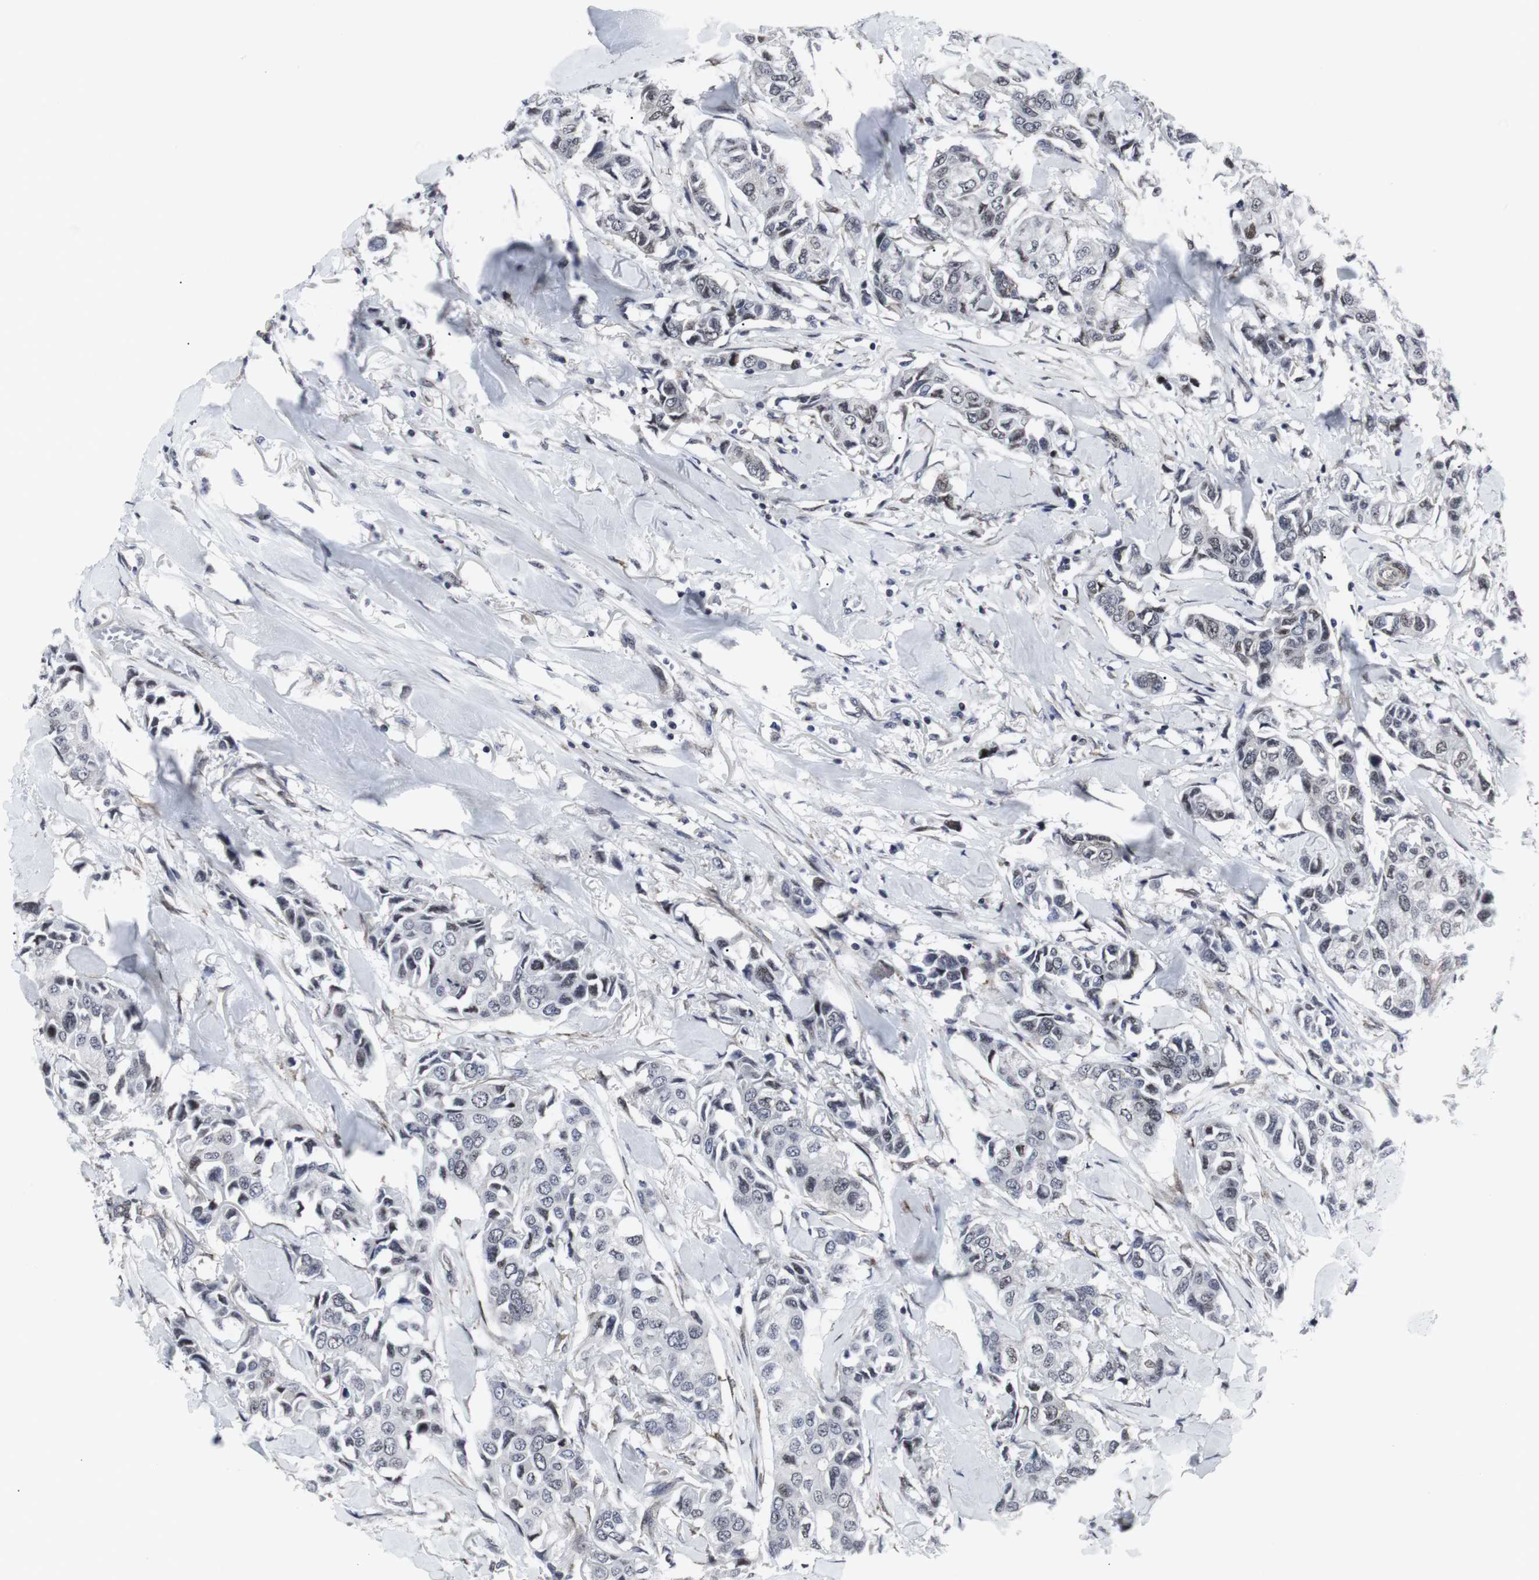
{"staining": {"intensity": "moderate", "quantity": "<25%", "location": "nuclear"}, "tissue": "breast cancer", "cell_type": "Tumor cells", "image_type": "cancer", "snomed": [{"axis": "morphology", "description": "Duct carcinoma"}, {"axis": "topography", "description": "Breast"}], "caption": "The photomicrograph demonstrates immunohistochemical staining of invasive ductal carcinoma (breast). There is moderate nuclear staining is appreciated in approximately <25% of tumor cells.", "gene": "MLH1", "patient": {"sex": "female", "age": 80}}